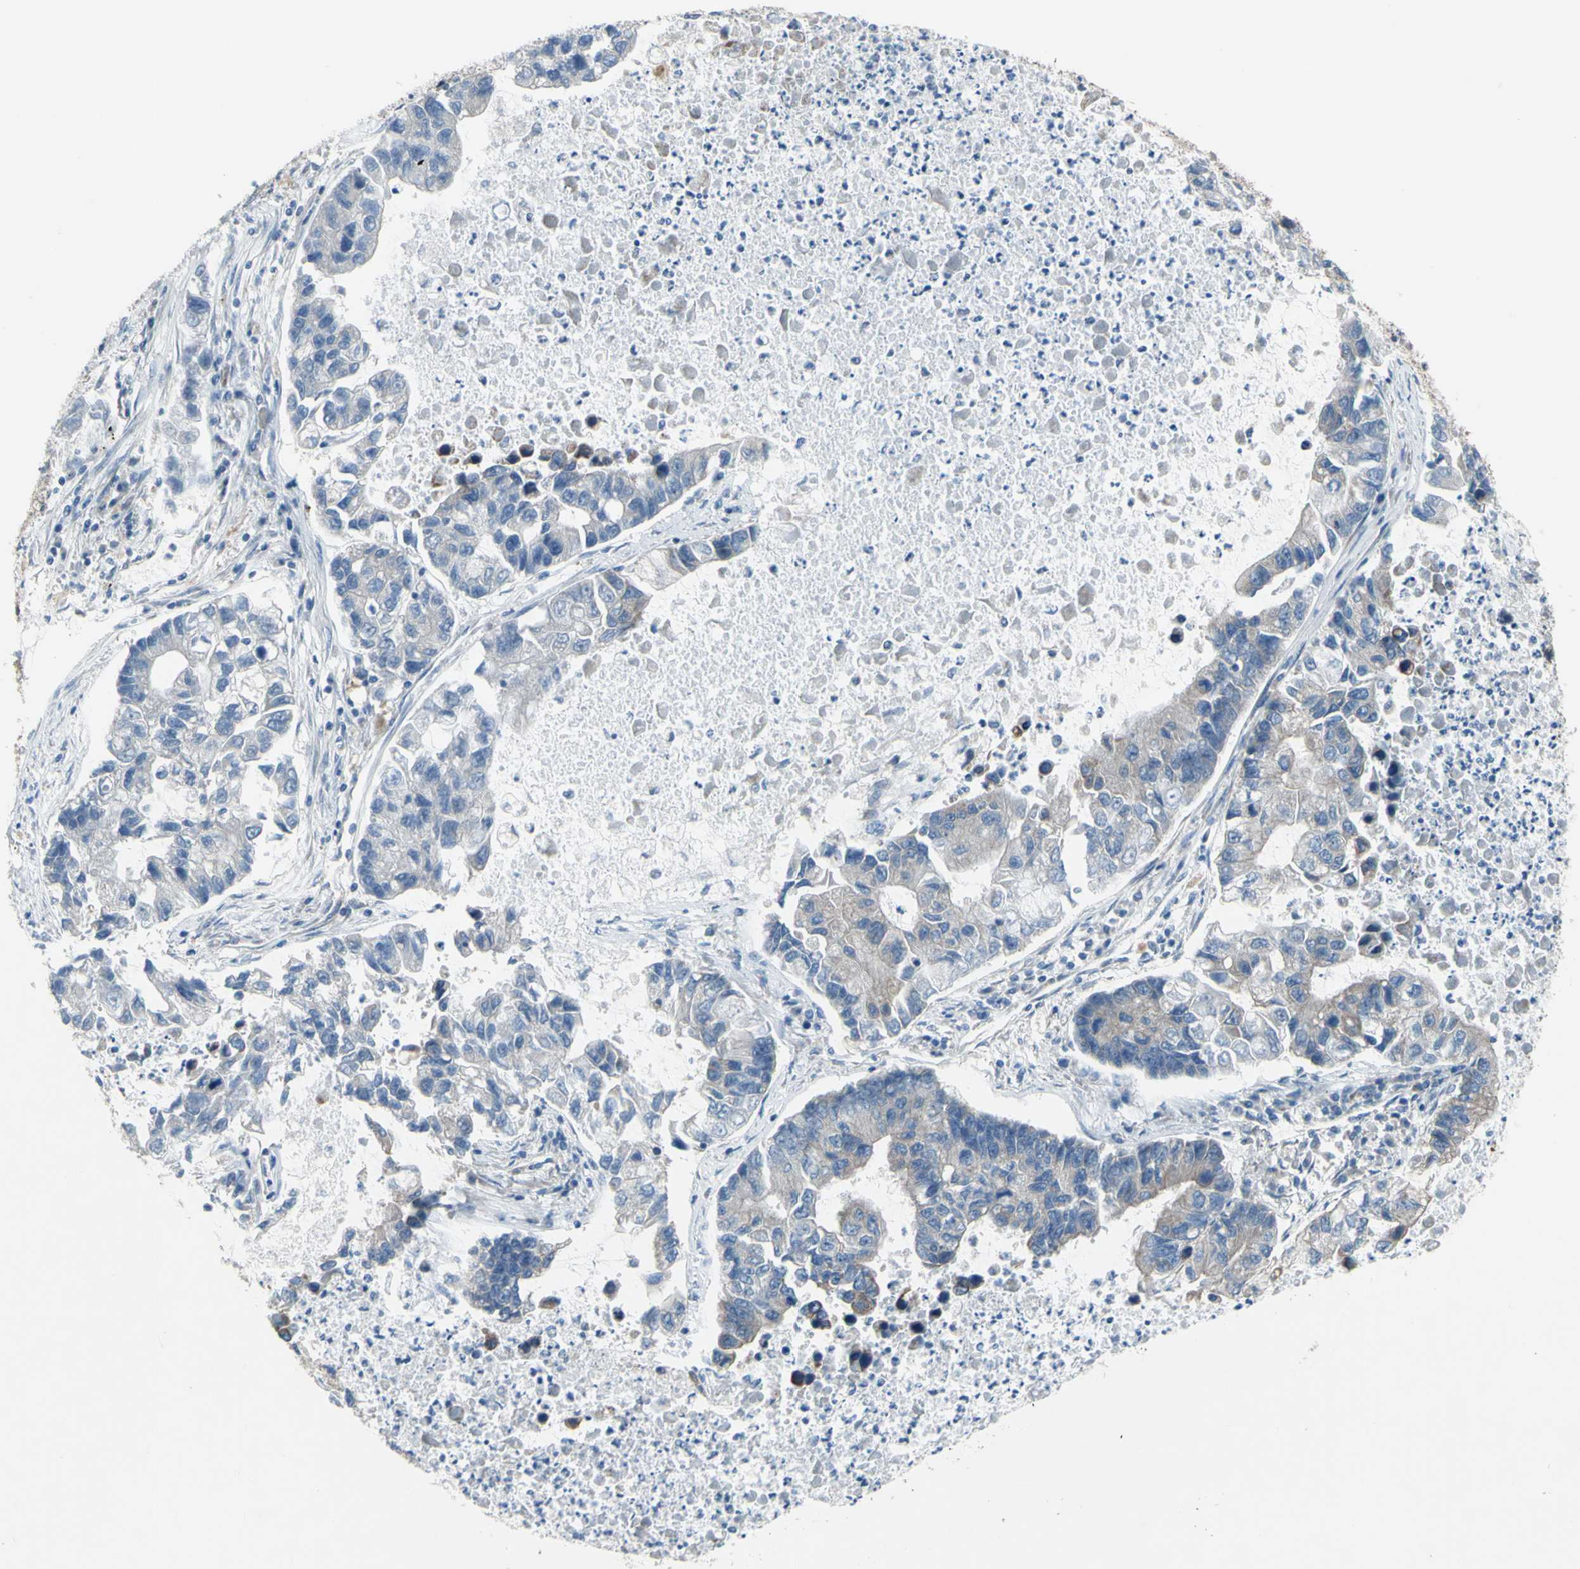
{"staining": {"intensity": "weak", "quantity": "<25%", "location": "cytoplasmic/membranous"}, "tissue": "lung cancer", "cell_type": "Tumor cells", "image_type": "cancer", "snomed": [{"axis": "morphology", "description": "Adenocarcinoma, NOS"}, {"axis": "topography", "description": "Lung"}], "caption": "Tumor cells are negative for brown protein staining in lung adenocarcinoma.", "gene": "GRAMD2B", "patient": {"sex": "female", "age": 51}}